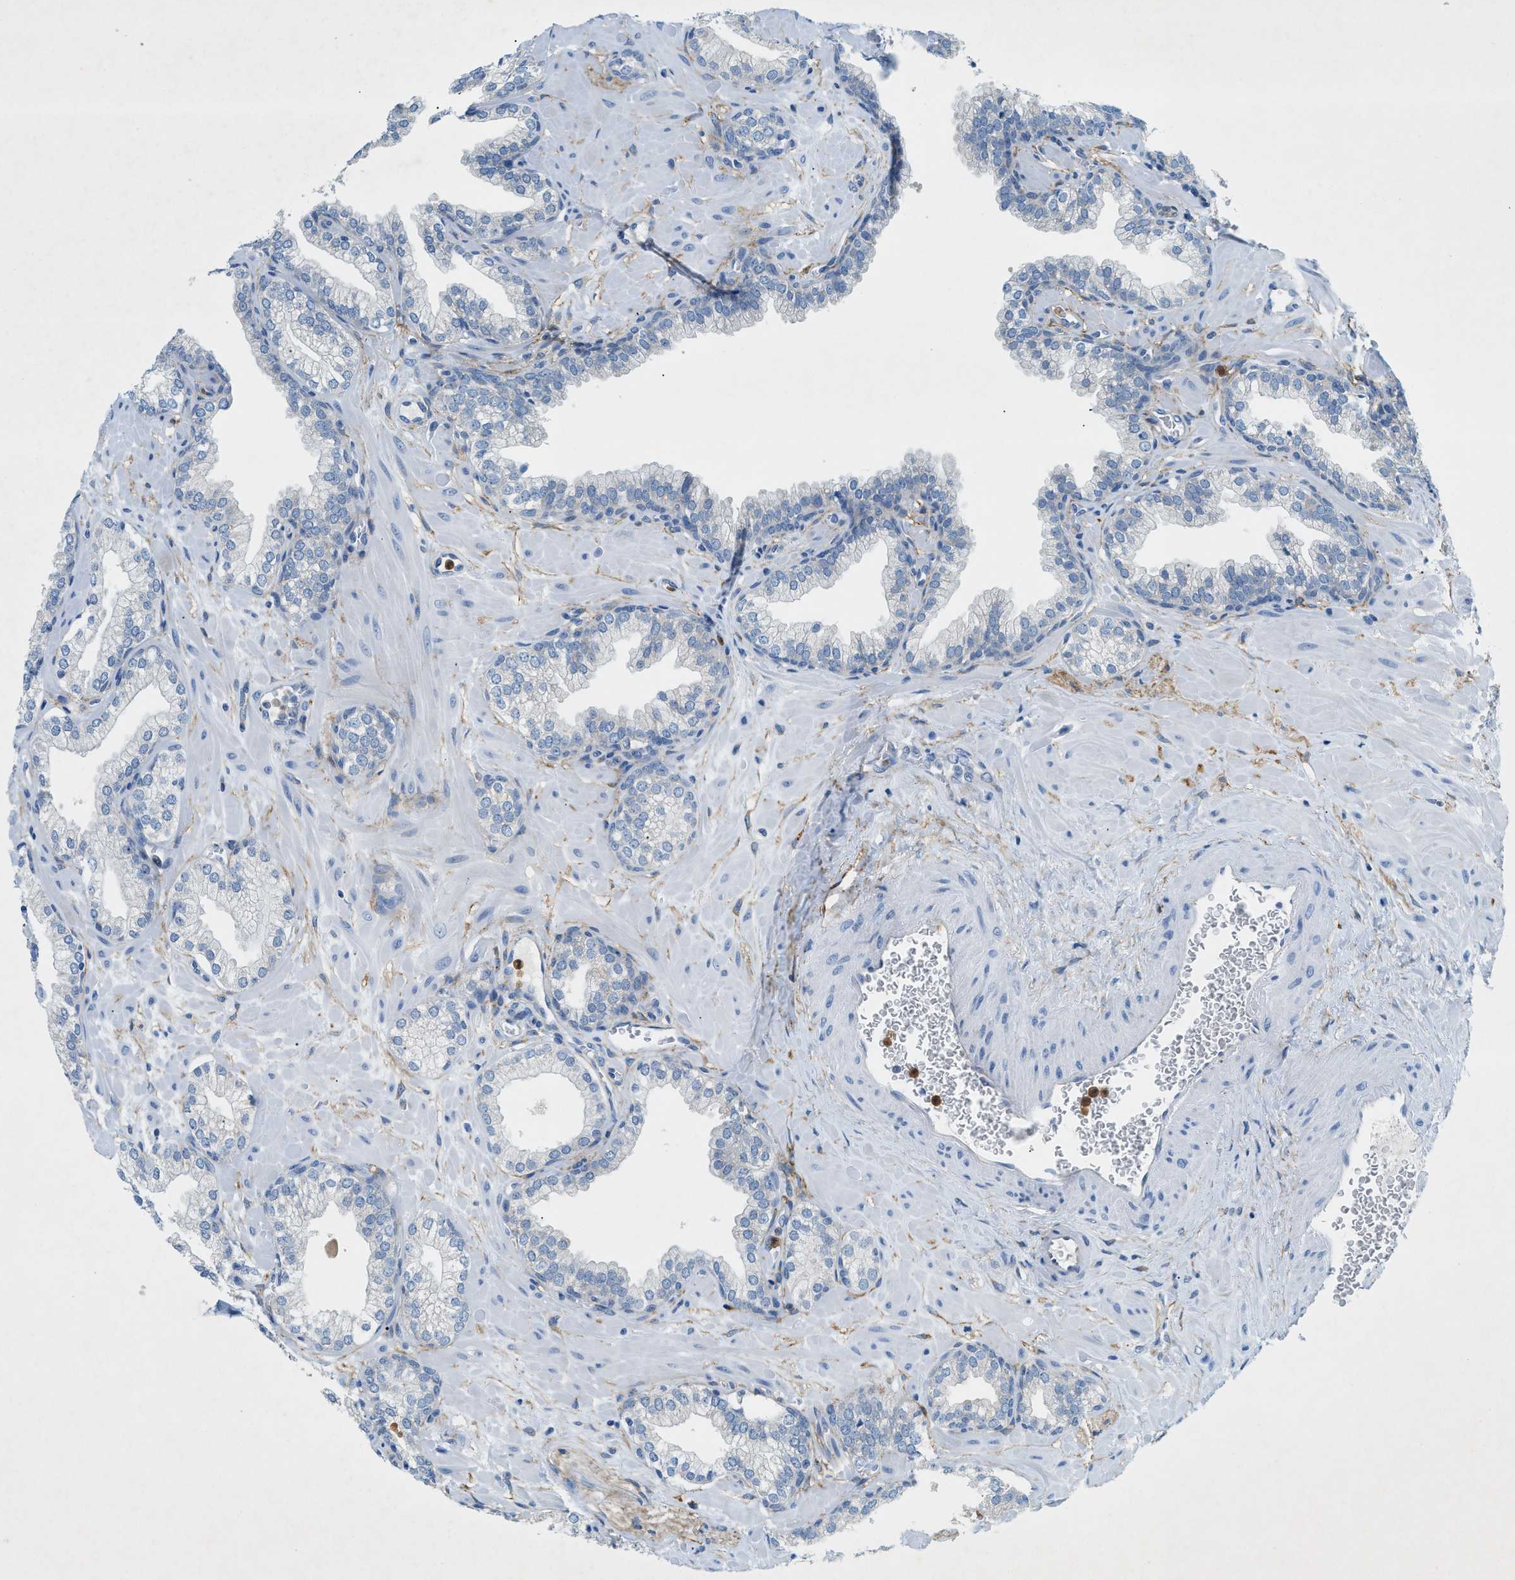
{"staining": {"intensity": "negative", "quantity": "none", "location": "none"}, "tissue": "prostate", "cell_type": "Glandular cells", "image_type": "normal", "snomed": [{"axis": "morphology", "description": "Normal tissue, NOS"}, {"axis": "morphology", "description": "Urothelial carcinoma, Low grade"}, {"axis": "topography", "description": "Urinary bladder"}, {"axis": "topography", "description": "Prostate"}], "caption": "Immunohistochemistry histopathology image of normal prostate stained for a protein (brown), which shows no staining in glandular cells.", "gene": "ZDHHC13", "patient": {"sex": "male", "age": 60}}